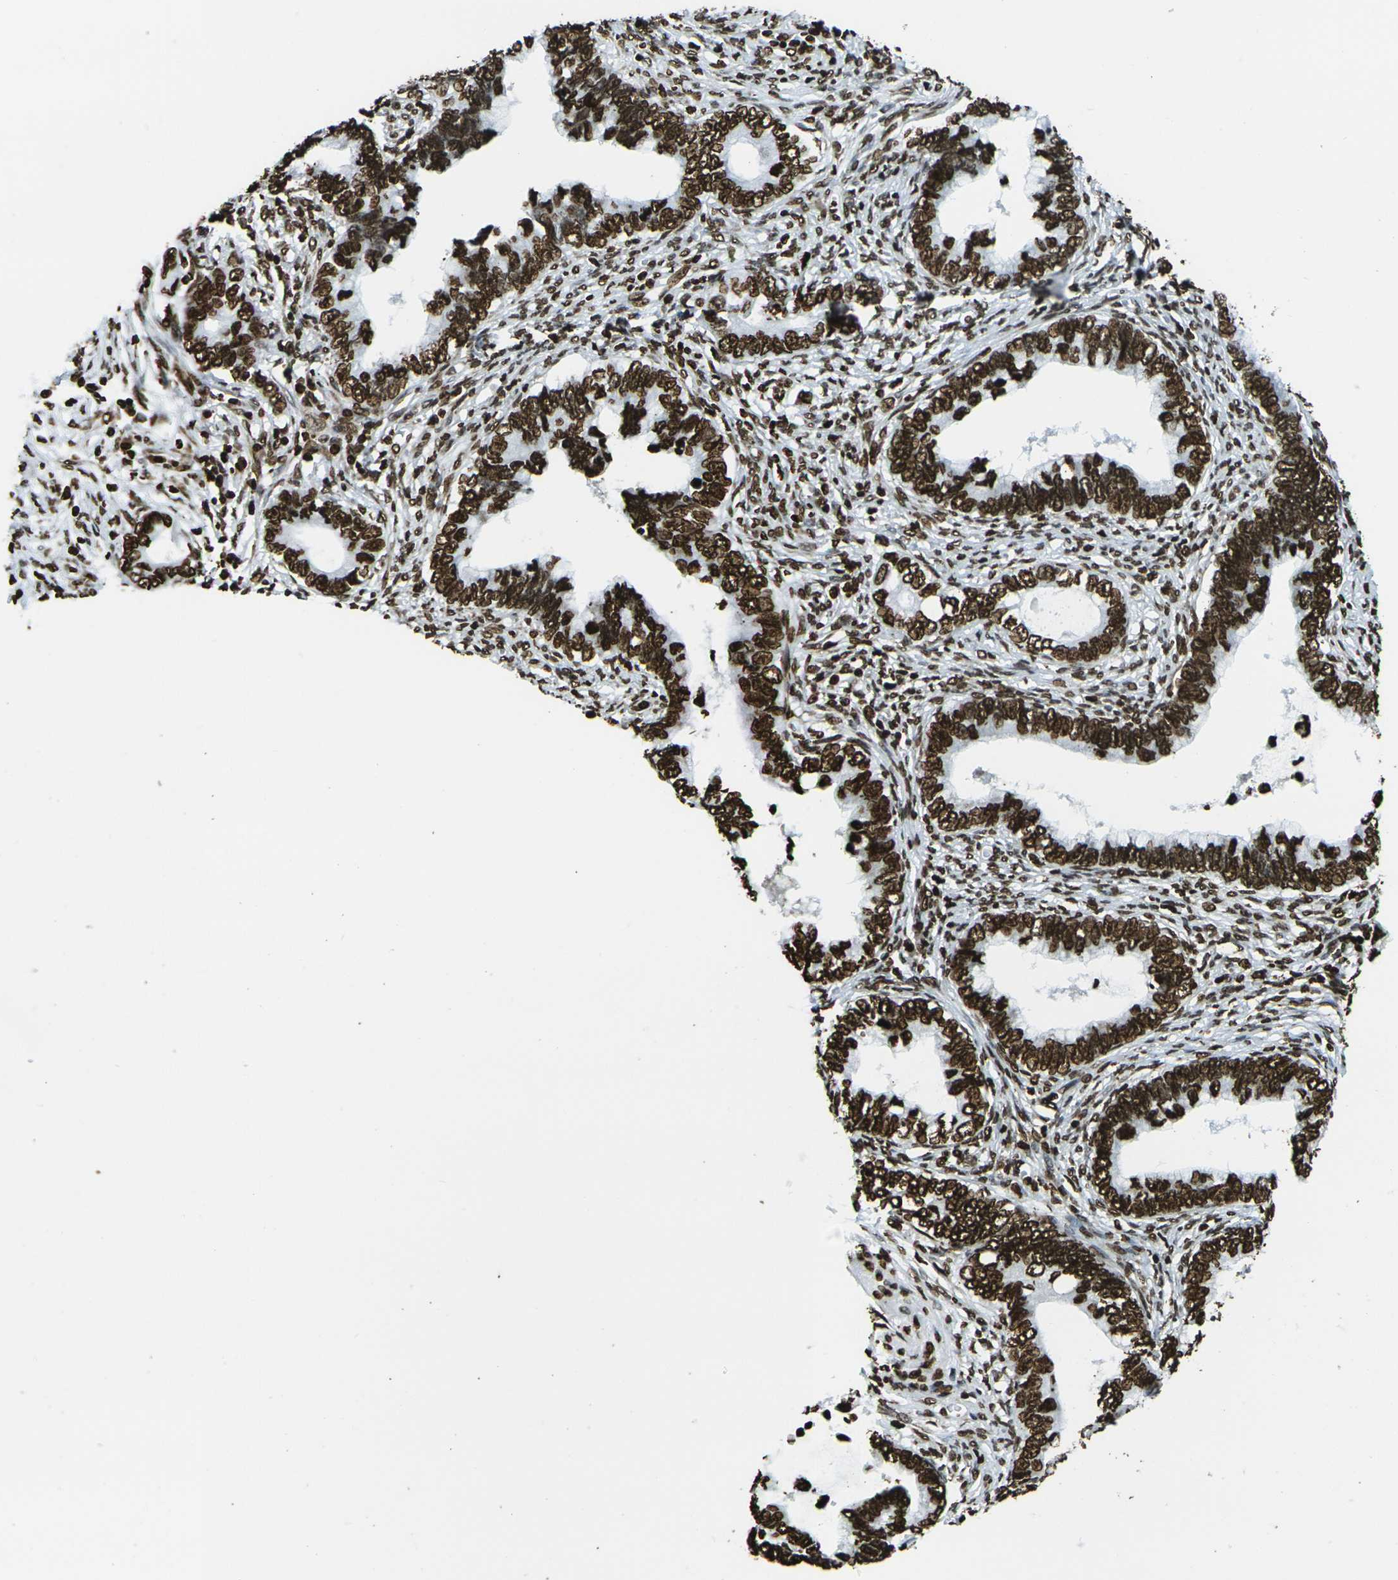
{"staining": {"intensity": "strong", "quantity": ">75%", "location": "nuclear"}, "tissue": "cervical cancer", "cell_type": "Tumor cells", "image_type": "cancer", "snomed": [{"axis": "morphology", "description": "Adenocarcinoma, NOS"}, {"axis": "topography", "description": "Cervix"}], "caption": "Immunohistochemical staining of cervical cancer (adenocarcinoma) displays high levels of strong nuclear protein expression in approximately >75% of tumor cells. The protein is shown in brown color, while the nuclei are stained blue.", "gene": "H1-2", "patient": {"sex": "female", "age": 44}}